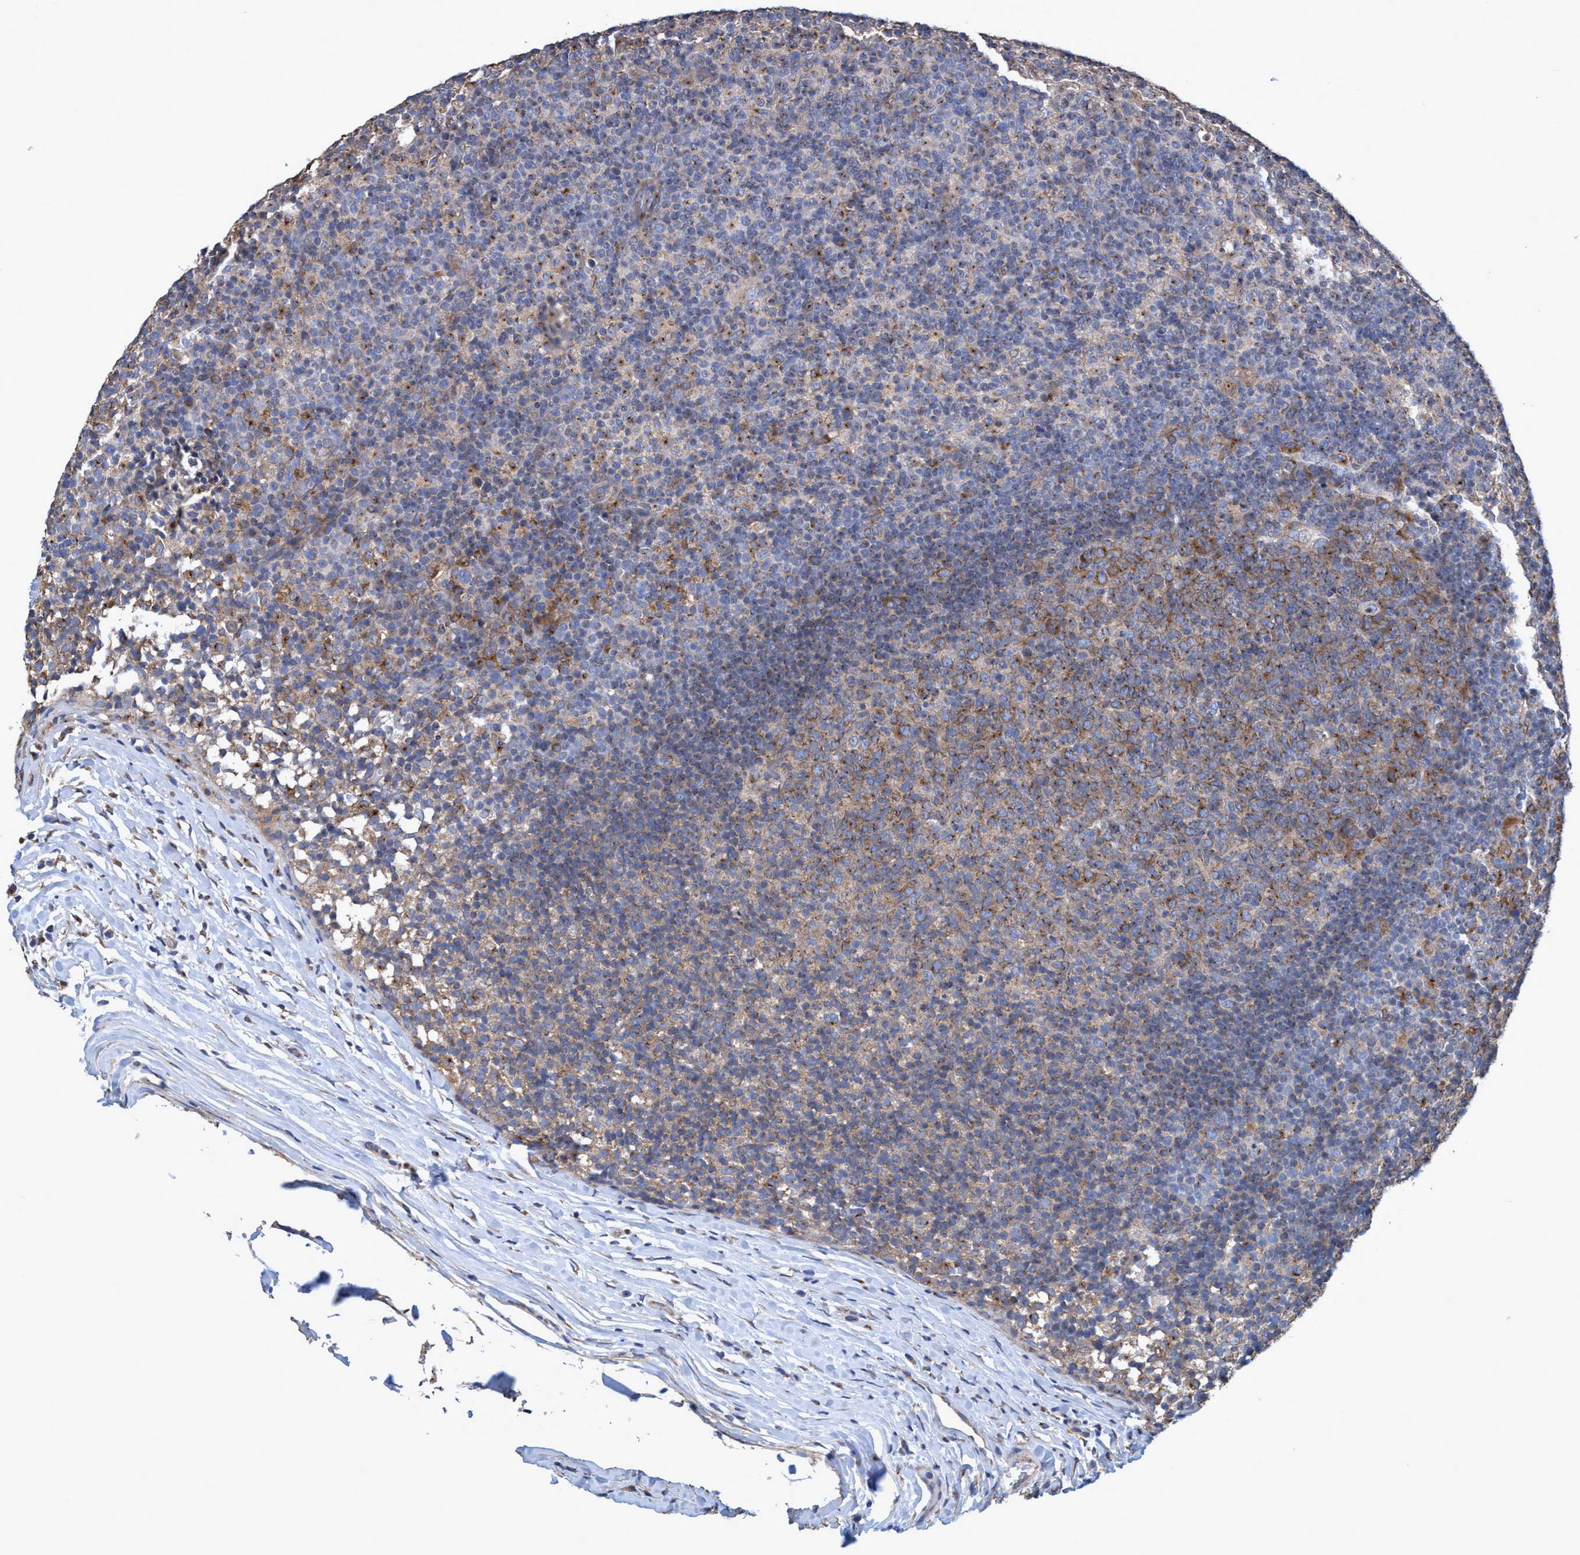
{"staining": {"intensity": "moderate", "quantity": ">75%", "location": "cytoplasmic/membranous"}, "tissue": "lymph node", "cell_type": "Germinal center cells", "image_type": "normal", "snomed": [{"axis": "morphology", "description": "Normal tissue, NOS"}, {"axis": "morphology", "description": "Inflammation, NOS"}, {"axis": "topography", "description": "Lymph node"}], "caption": "A histopathology image showing moderate cytoplasmic/membranous expression in about >75% of germinal center cells in benign lymph node, as visualized by brown immunohistochemical staining.", "gene": "BICD2", "patient": {"sex": "male", "age": 55}}